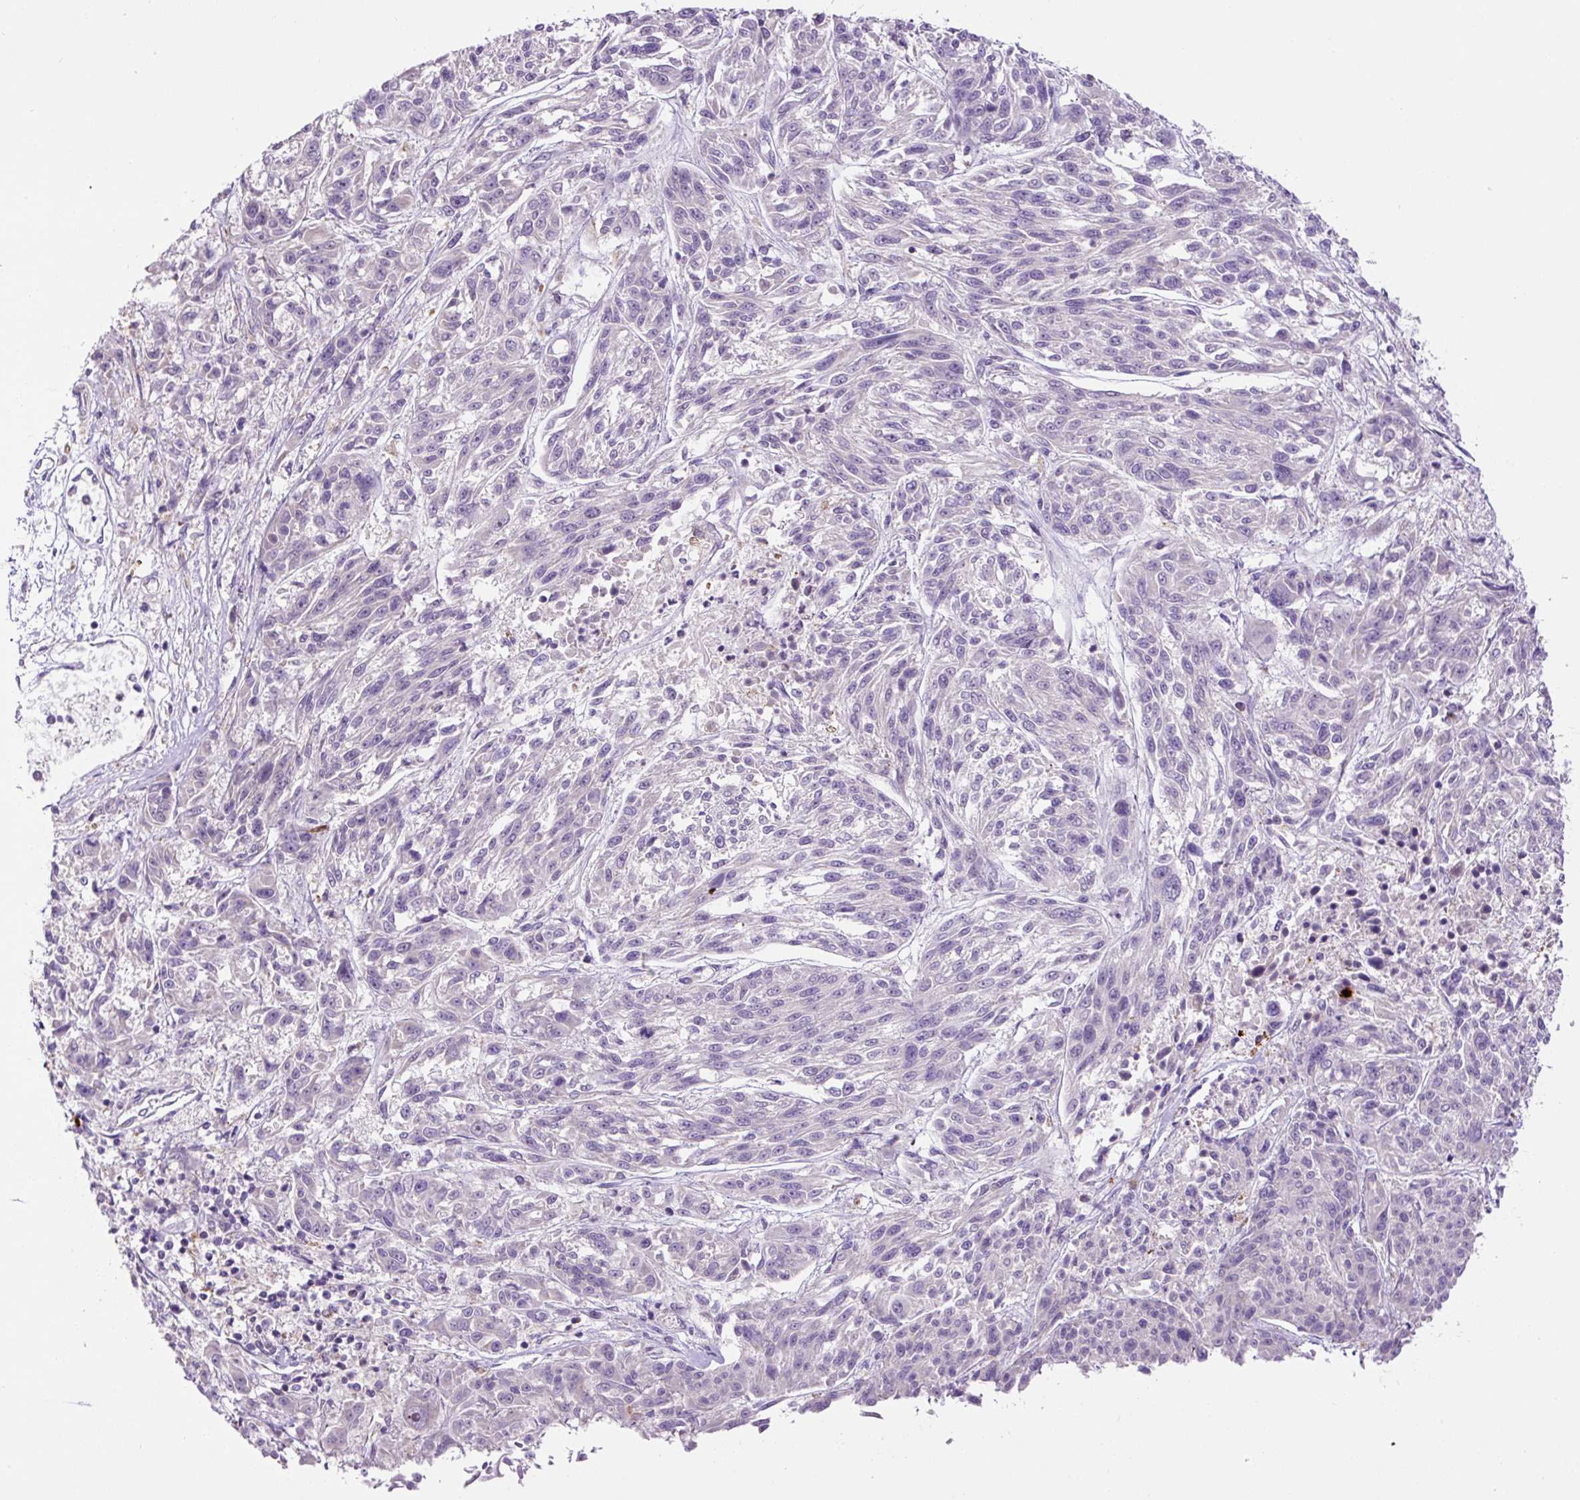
{"staining": {"intensity": "negative", "quantity": "none", "location": "none"}, "tissue": "melanoma", "cell_type": "Tumor cells", "image_type": "cancer", "snomed": [{"axis": "morphology", "description": "Malignant melanoma, NOS"}, {"axis": "topography", "description": "Skin"}], "caption": "Image shows no protein expression in tumor cells of malignant melanoma tissue.", "gene": "OGDHL", "patient": {"sex": "male", "age": 53}}